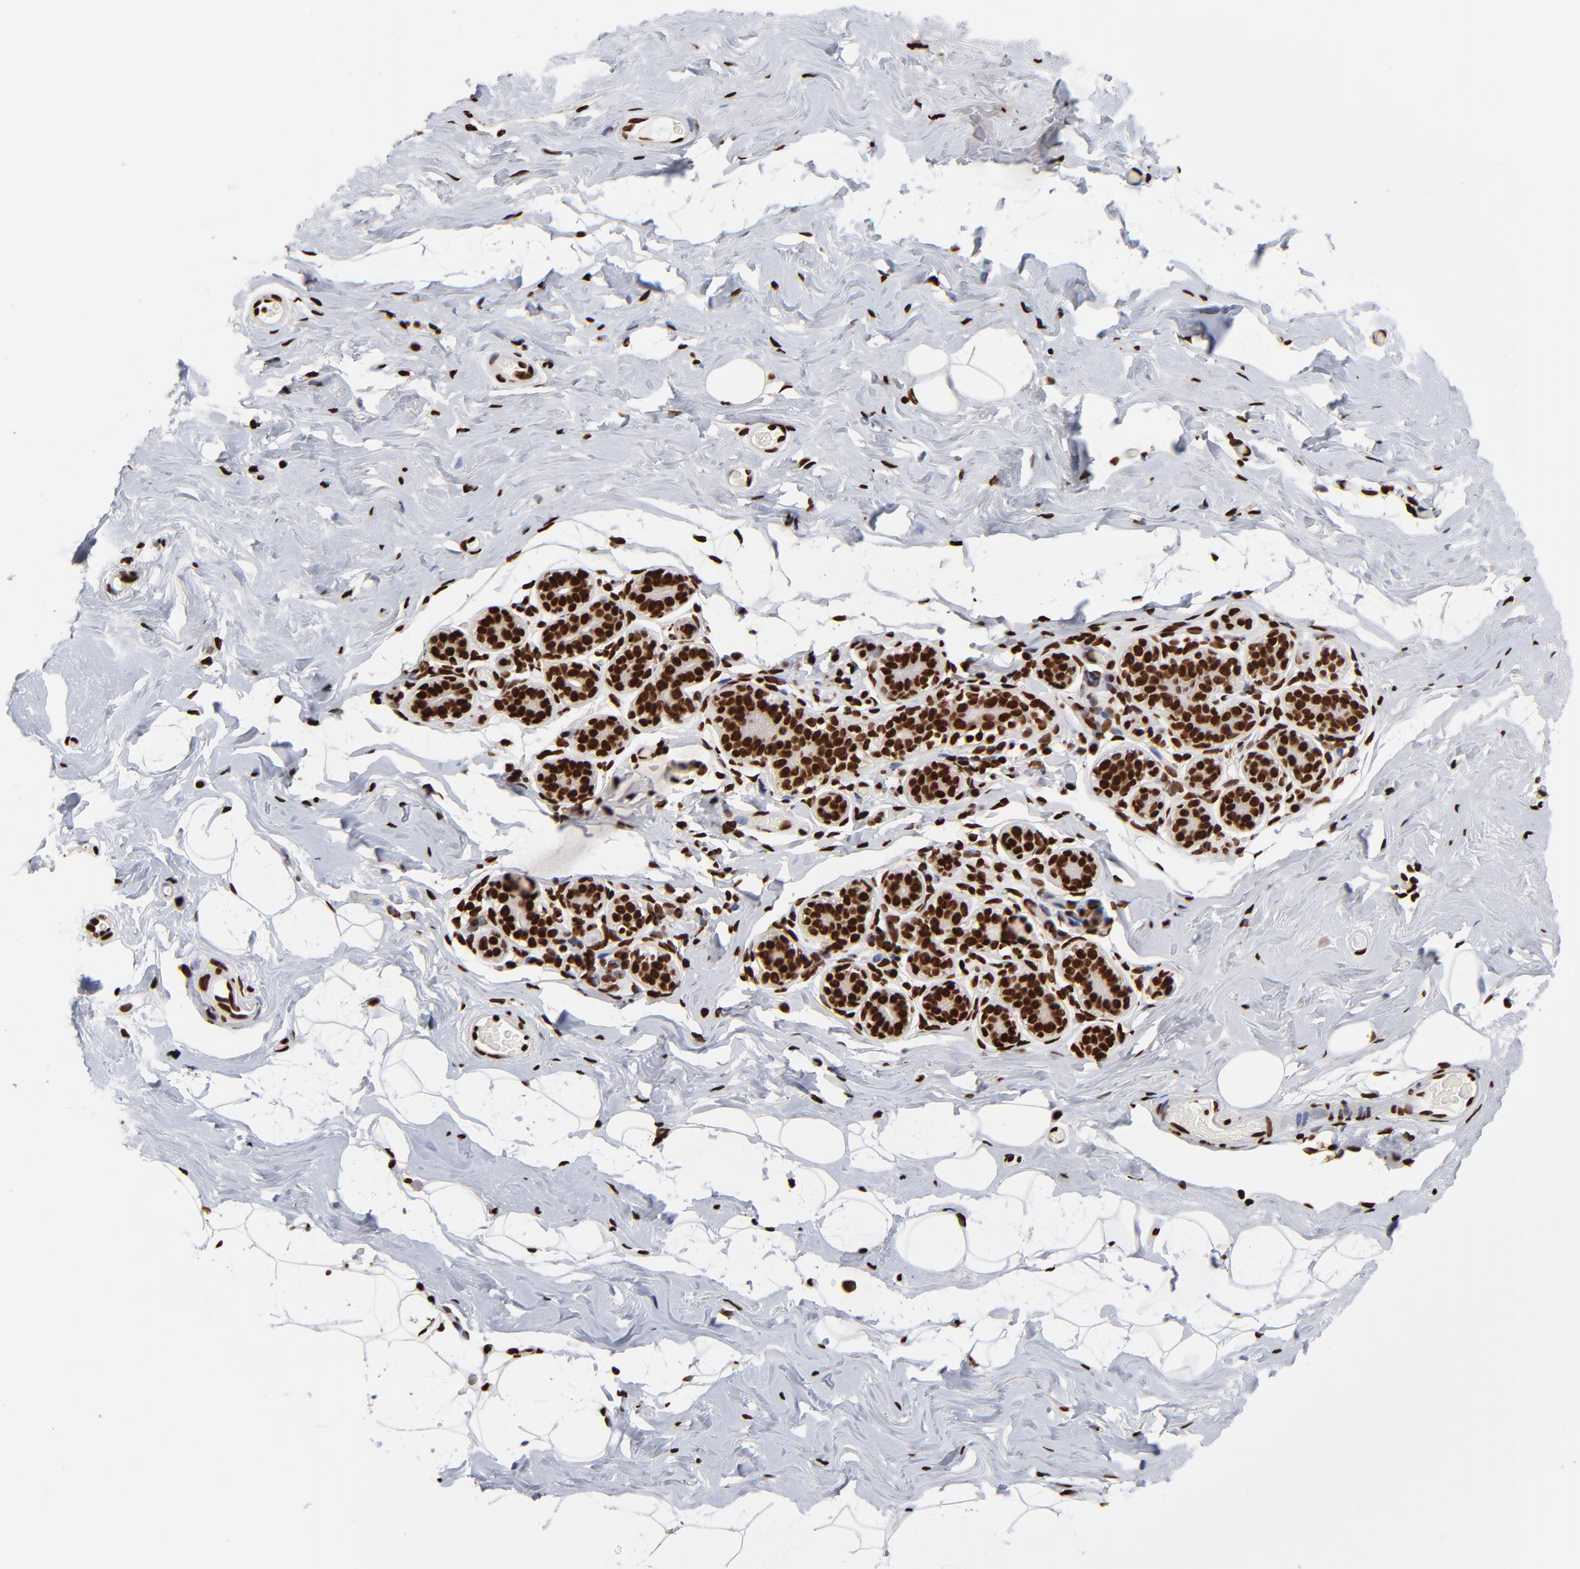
{"staining": {"intensity": "strong", "quantity": ">75%", "location": "nuclear"}, "tissue": "breast", "cell_type": "Adipocytes", "image_type": "normal", "snomed": [{"axis": "morphology", "description": "Normal tissue, NOS"}, {"axis": "topography", "description": "Breast"}, {"axis": "topography", "description": "Soft tissue"}], "caption": "Strong nuclear positivity for a protein is seen in approximately >75% of adipocytes of unremarkable breast using immunohistochemistry.", "gene": "ZNF544", "patient": {"sex": "female", "age": 75}}